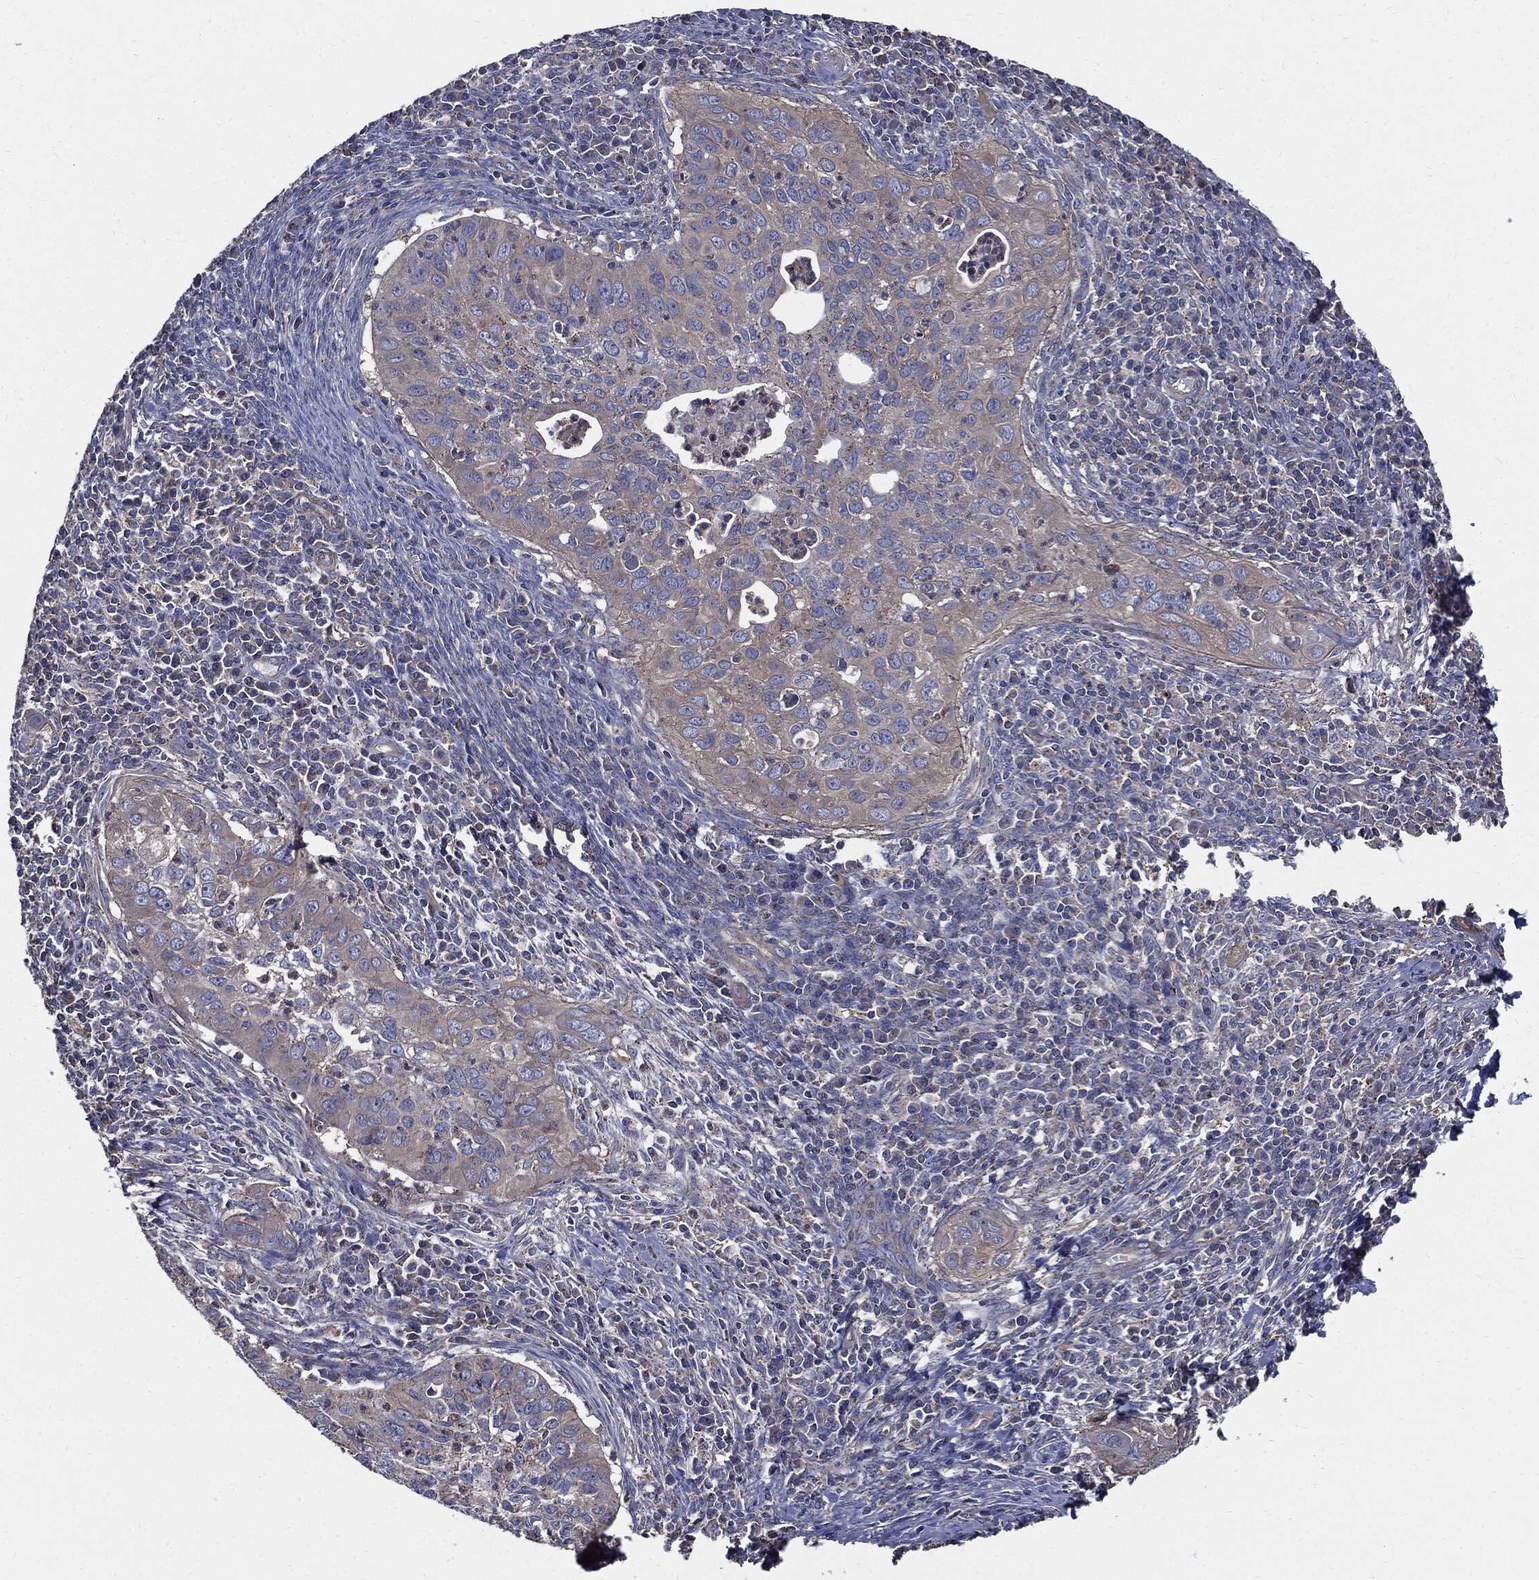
{"staining": {"intensity": "negative", "quantity": "none", "location": "none"}, "tissue": "cervical cancer", "cell_type": "Tumor cells", "image_type": "cancer", "snomed": [{"axis": "morphology", "description": "Squamous cell carcinoma, NOS"}, {"axis": "topography", "description": "Cervix"}], "caption": "High magnification brightfield microscopy of cervical cancer (squamous cell carcinoma) stained with DAB (3,3'-diaminobenzidine) (brown) and counterstained with hematoxylin (blue): tumor cells show no significant expression.", "gene": "PDCD6IP", "patient": {"sex": "female", "age": 26}}